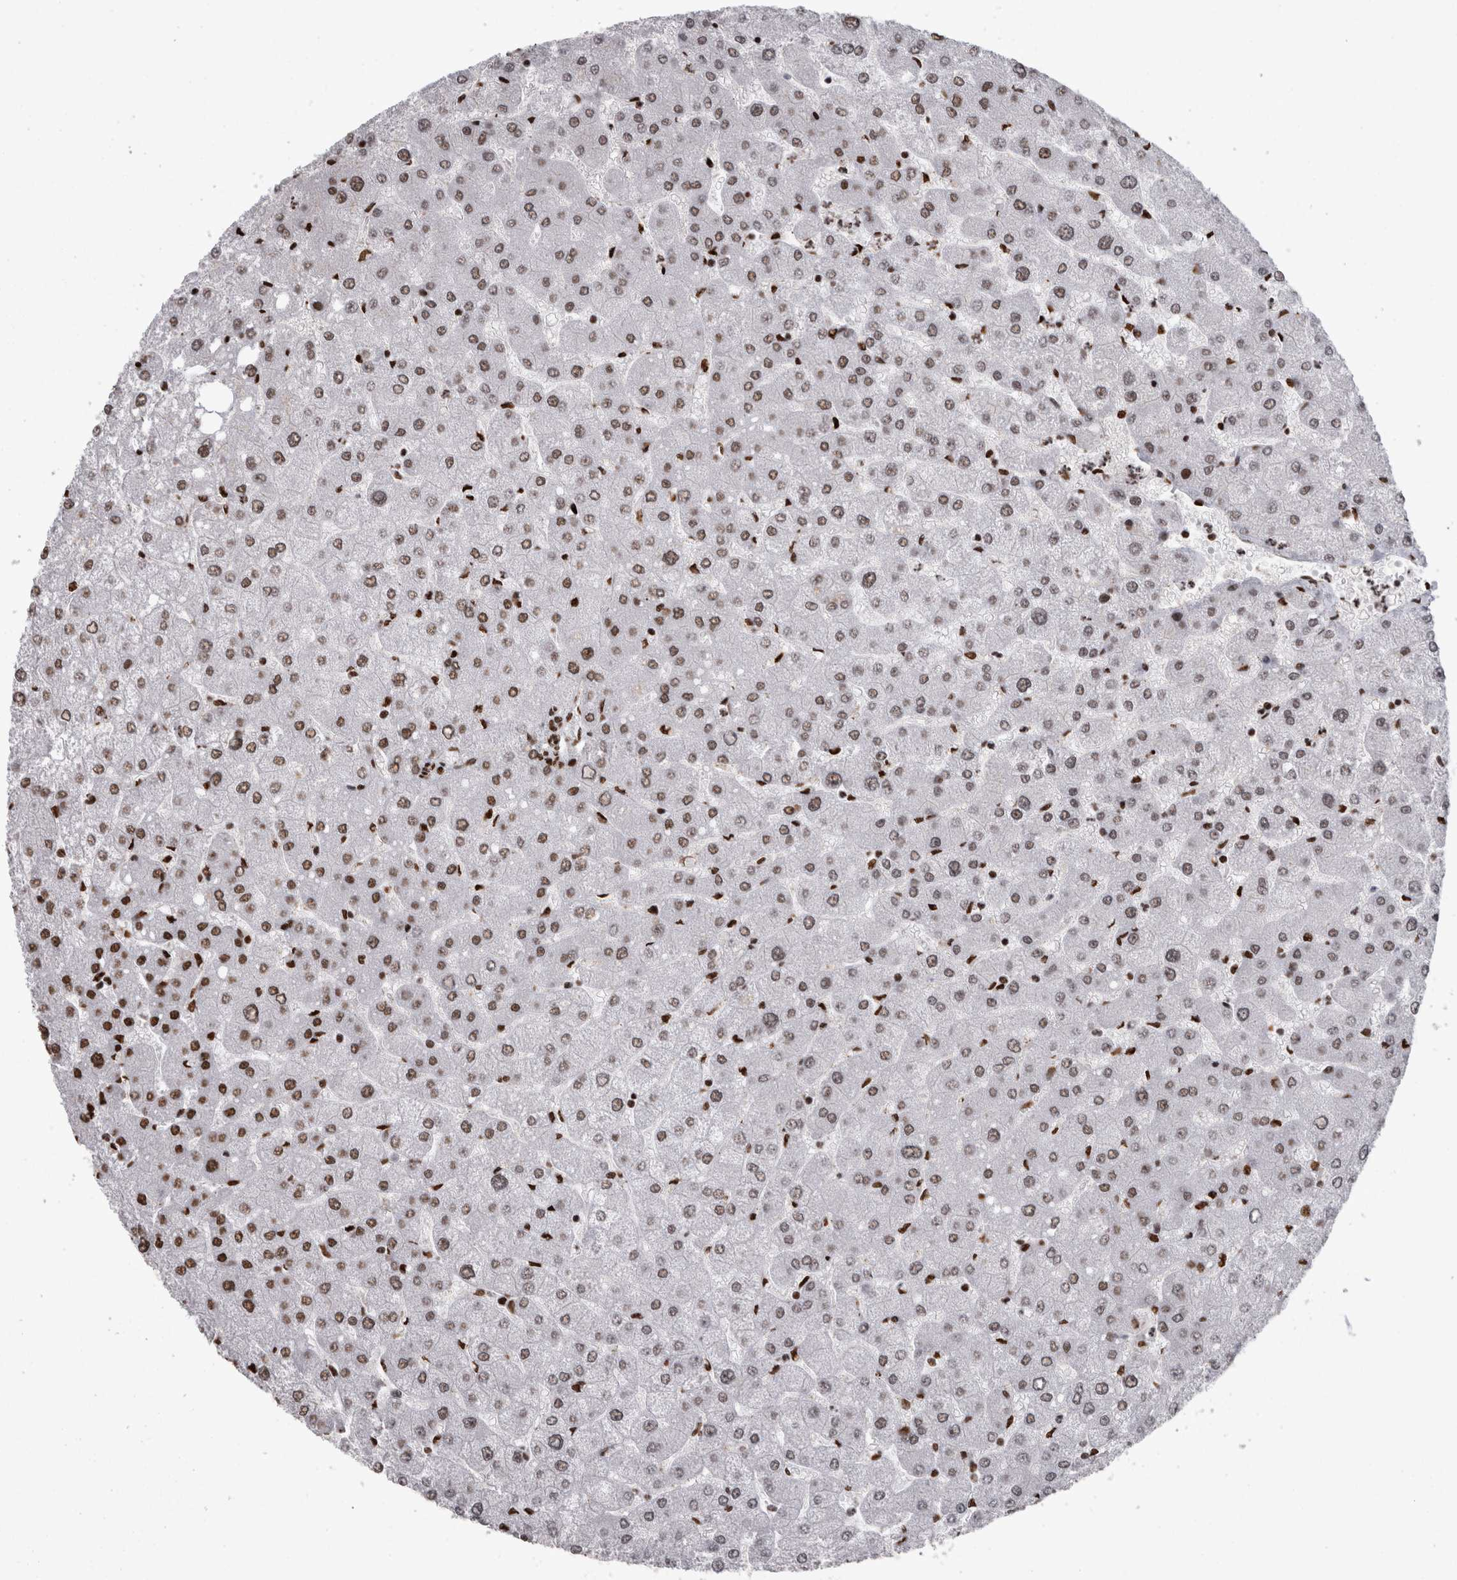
{"staining": {"intensity": "strong", "quantity": ">75%", "location": "nuclear"}, "tissue": "liver", "cell_type": "Cholangiocytes", "image_type": "normal", "snomed": [{"axis": "morphology", "description": "Normal tissue, NOS"}, {"axis": "topography", "description": "Liver"}], "caption": "Liver stained for a protein exhibits strong nuclear positivity in cholangiocytes.", "gene": "HNRNPM", "patient": {"sex": "male", "age": 55}}